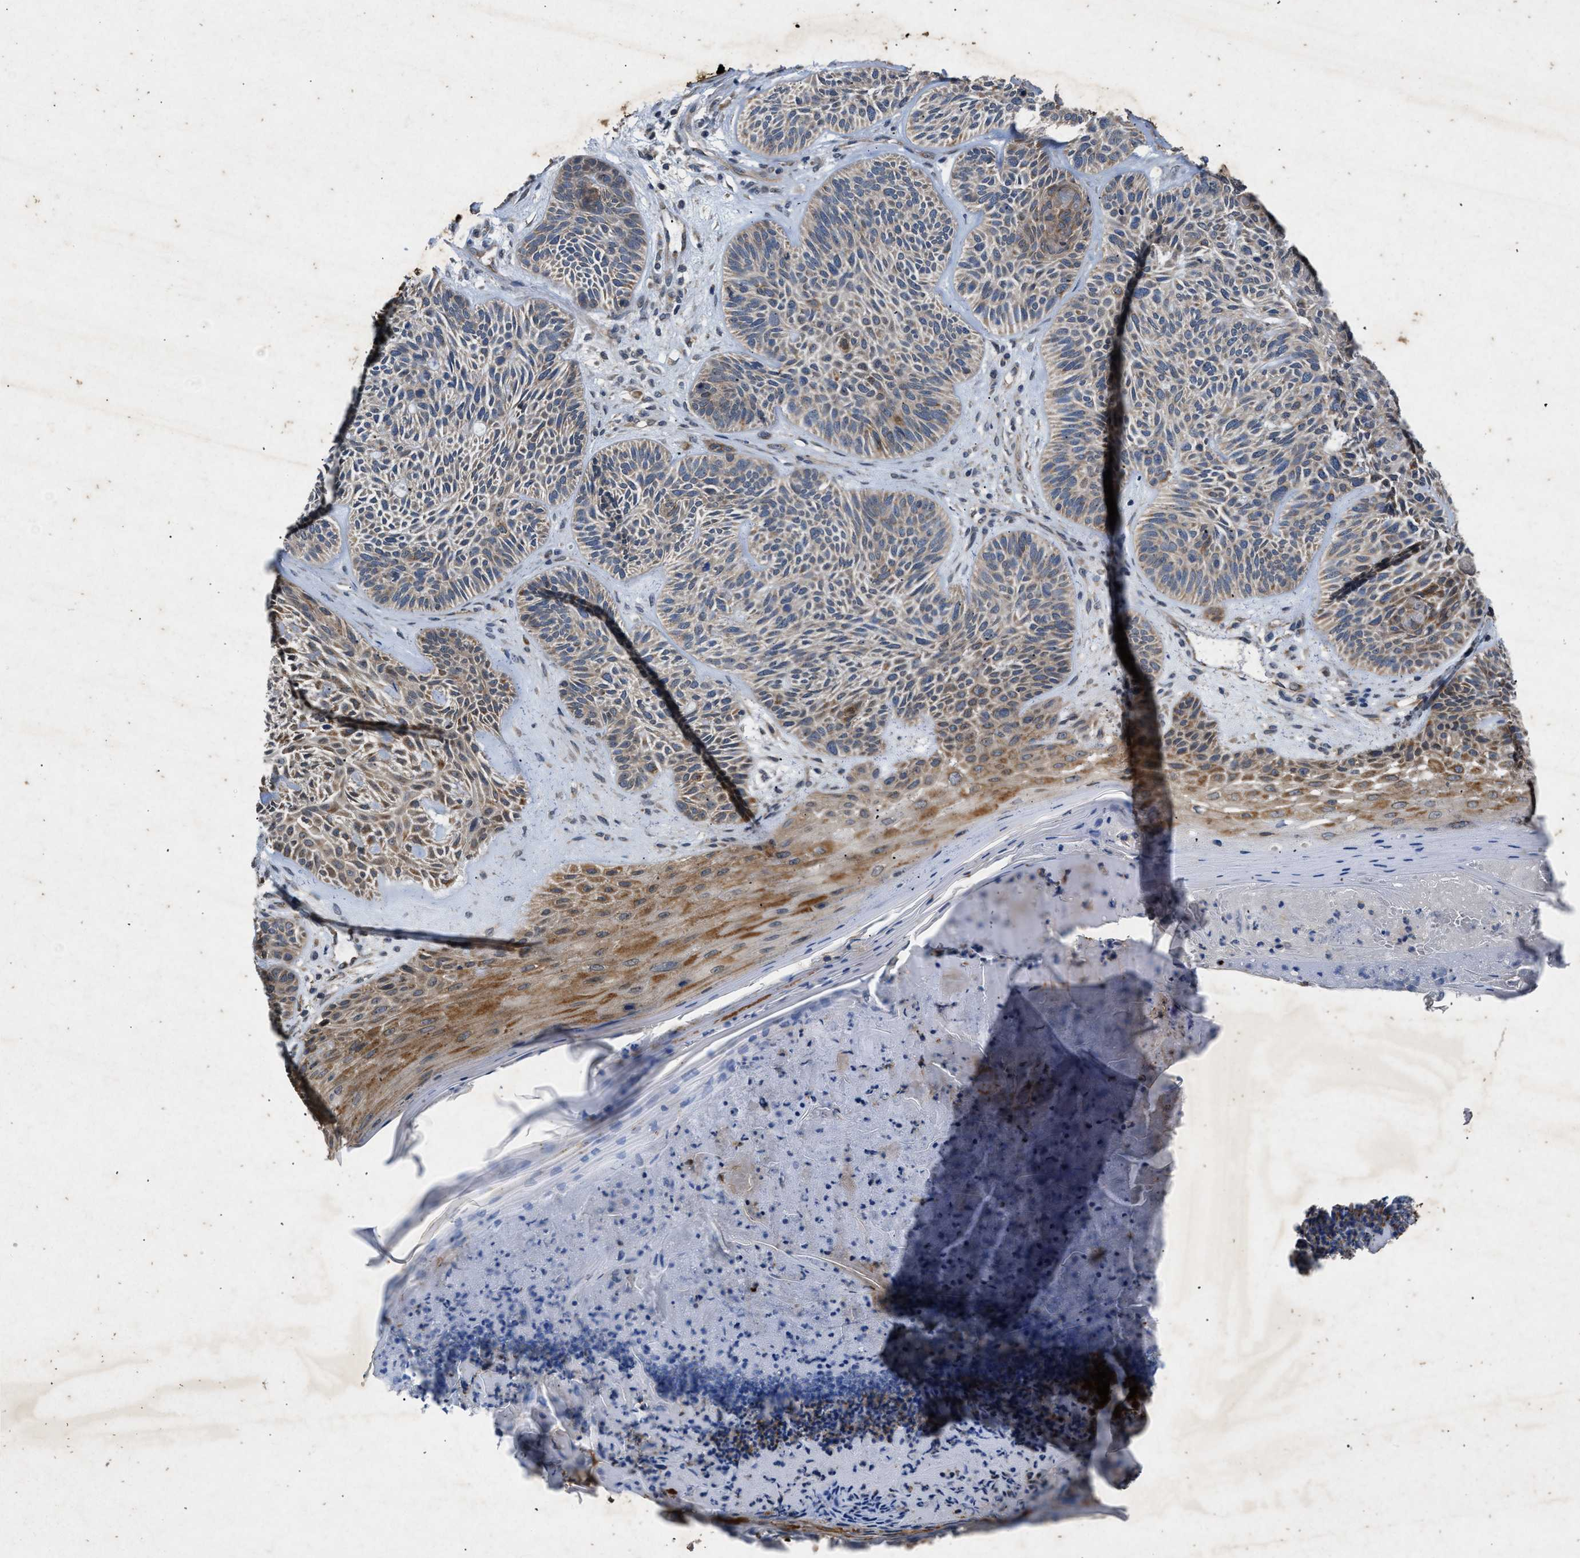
{"staining": {"intensity": "moderate", "quantity": "25%-75%", "location": "cytoplasmic/membranous"}, "tissue": "skin cancer", "cell_type": "Tumor cells", "image_type": "cancer", "snomed": [{"axis": "morphology", "description": "Basal cell carcinoma"}, {"axis": "topography", "description": "Skin"}], "caption": "Protein staining reveals moderate cytoplasmic/membranous staining in approximately 25%-75% of tumor cells in basal cell carcinoma (skin).", "gene": "PRKG2", "patient": {"sex": "male", "age": 55}}